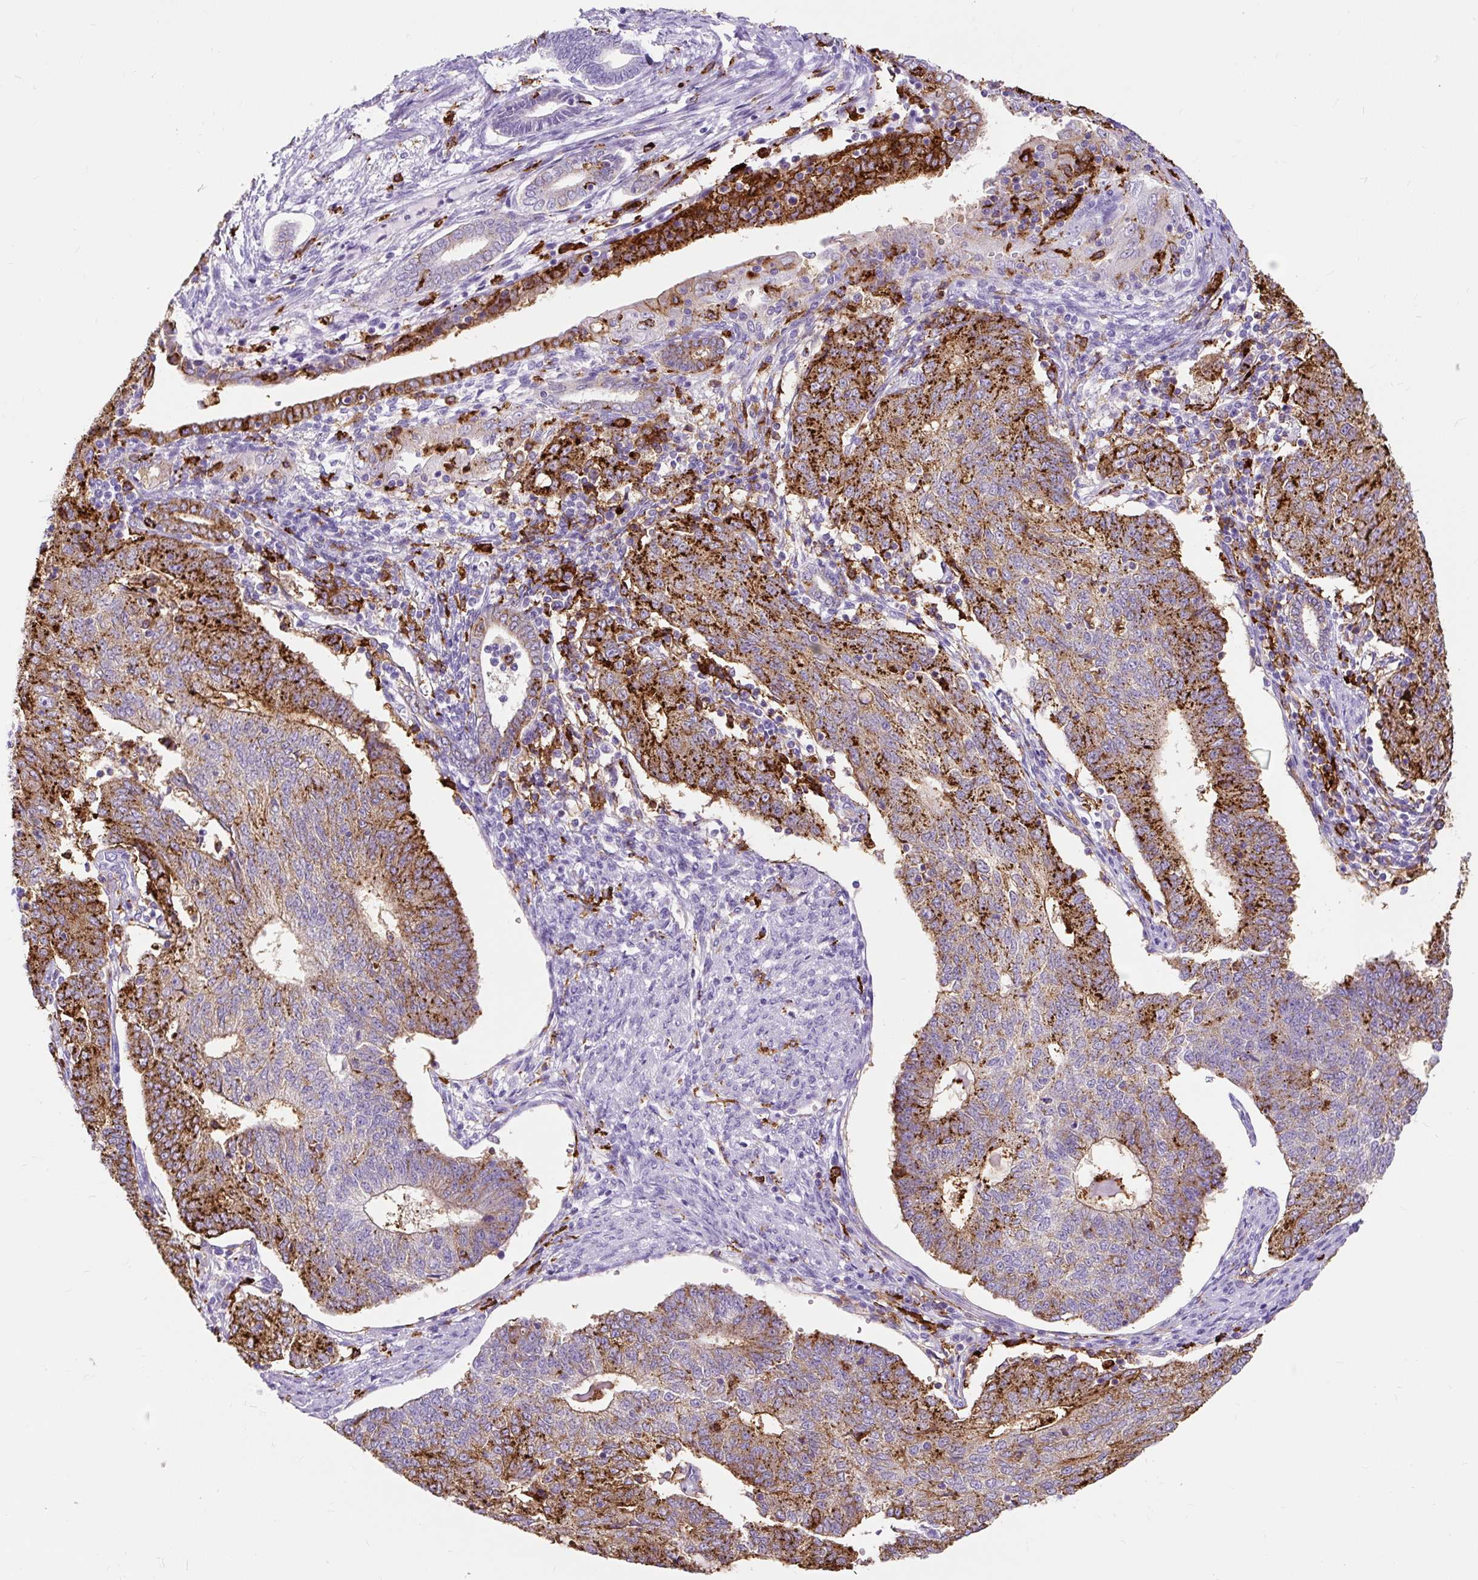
{"staining": {"intensity": "strong", "quantity": ">75%", "location": "cytoplasmic/membranous"}, "tissue": "endometrial cancer", "cell_type": "Tumor cells", "image_type": "cancer", "snomed": [{"axis": "morphology", "description": "Adenocarcinoma, NOS"}, {"axis": "topography", "description": "Endometrium"}], "caption": "A brown stain labels strong cytoplasmic/membranous staining of a protein in human endometrial adenocarcinoma tumor cells.", "gene": "HLA-DRA", "patient": {"sex": "female", "age": 56}}